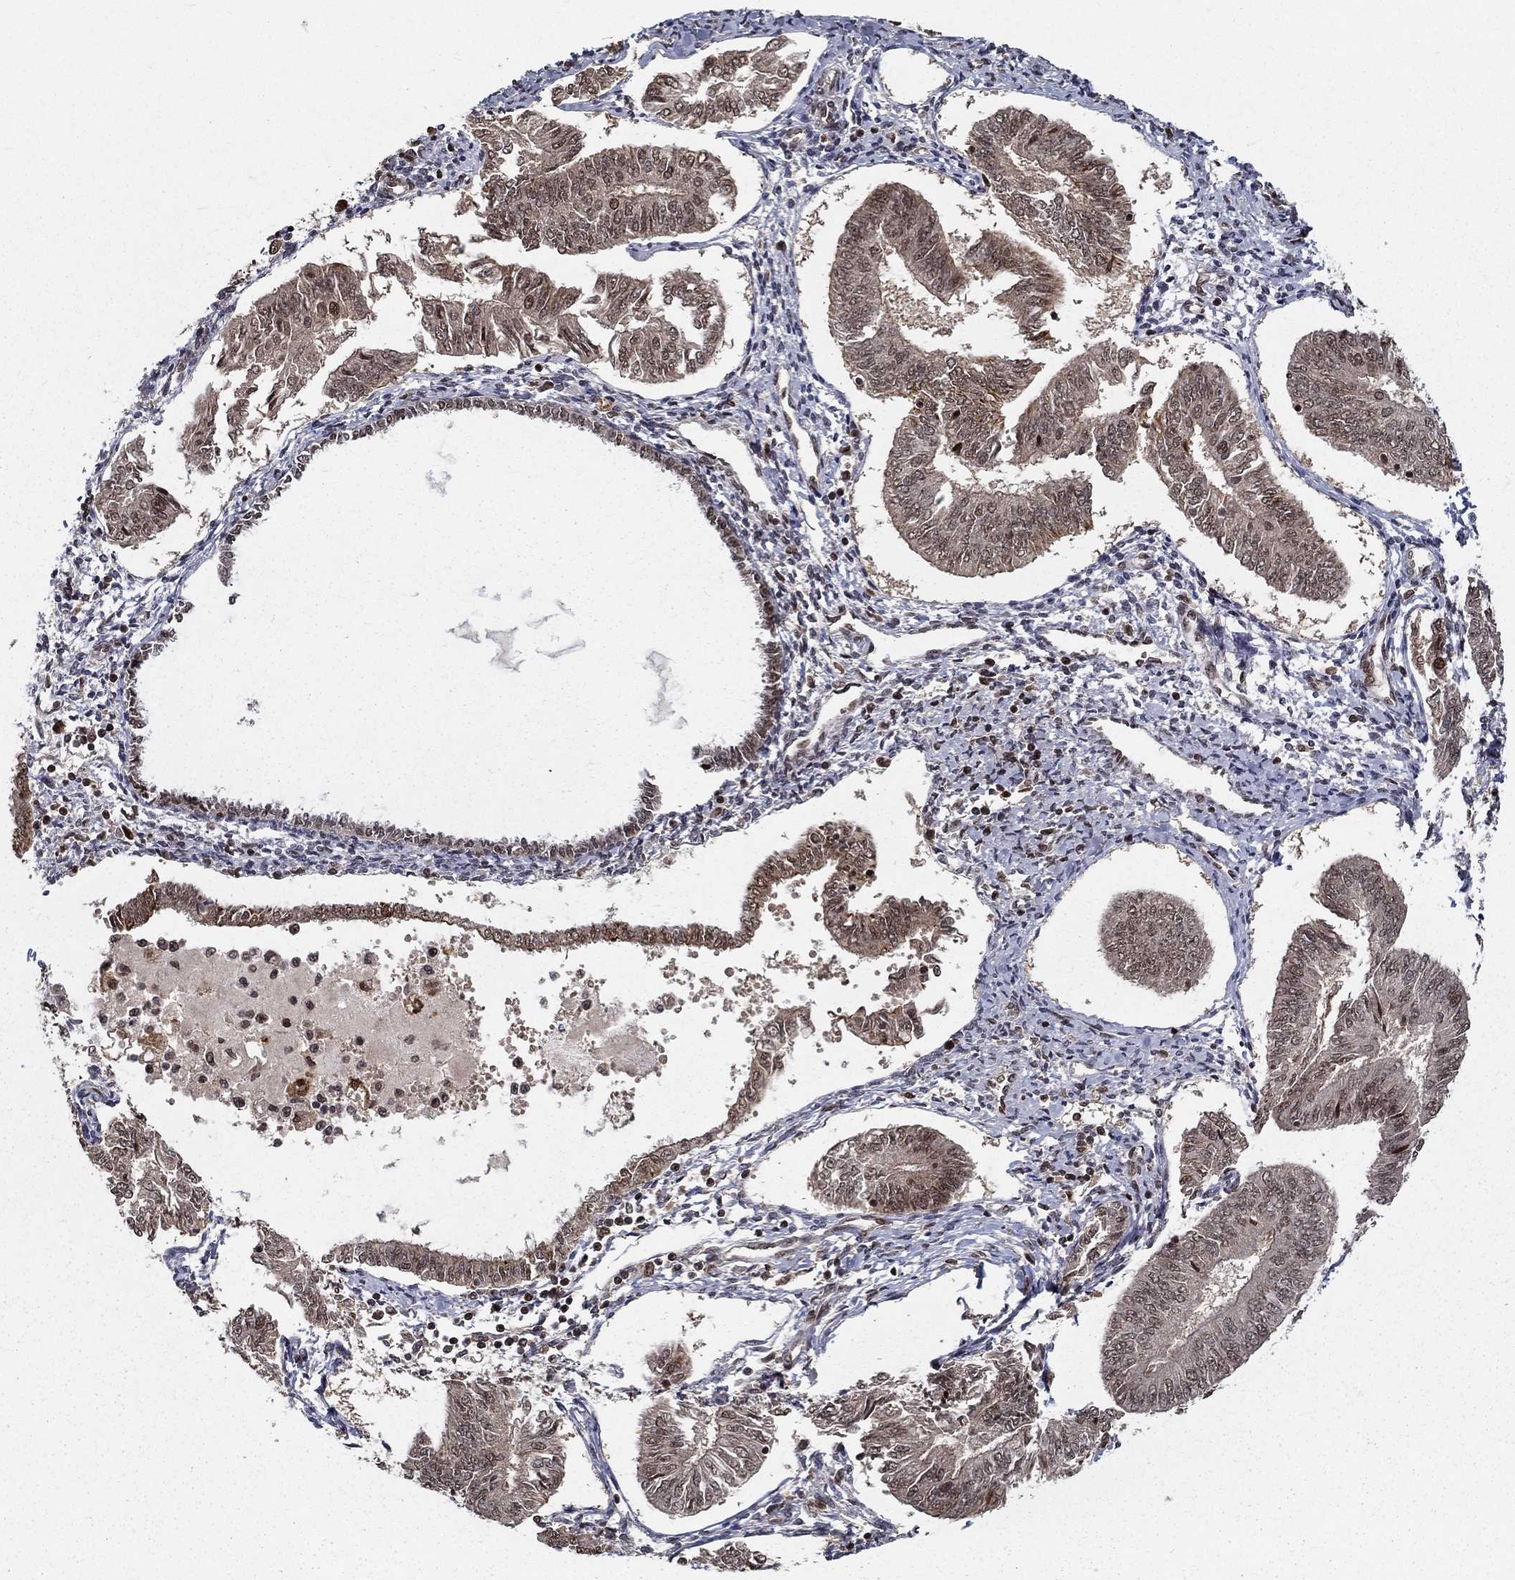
{"staining": {"intensity": "weak", "quantity": "<25%", "location": "cytoplasmic/membranous"}, "tissue": "endometrial cancer", "cell_type": "Tumor cells", "image_type": "cancer", "snomed": [{"axis": "morphology", "description": "Adenocarcinoma, NOS"}, {"axis": "topography", "description": "Endometrium"}], "caption": "The immunohistochemistry (IHC) image has no significant staining in tumor cells of endometrial cancer (adenocarcinoma) tissue.", "gene": "CDCA7L", "patient": {"sex": "female", "age": 58}}